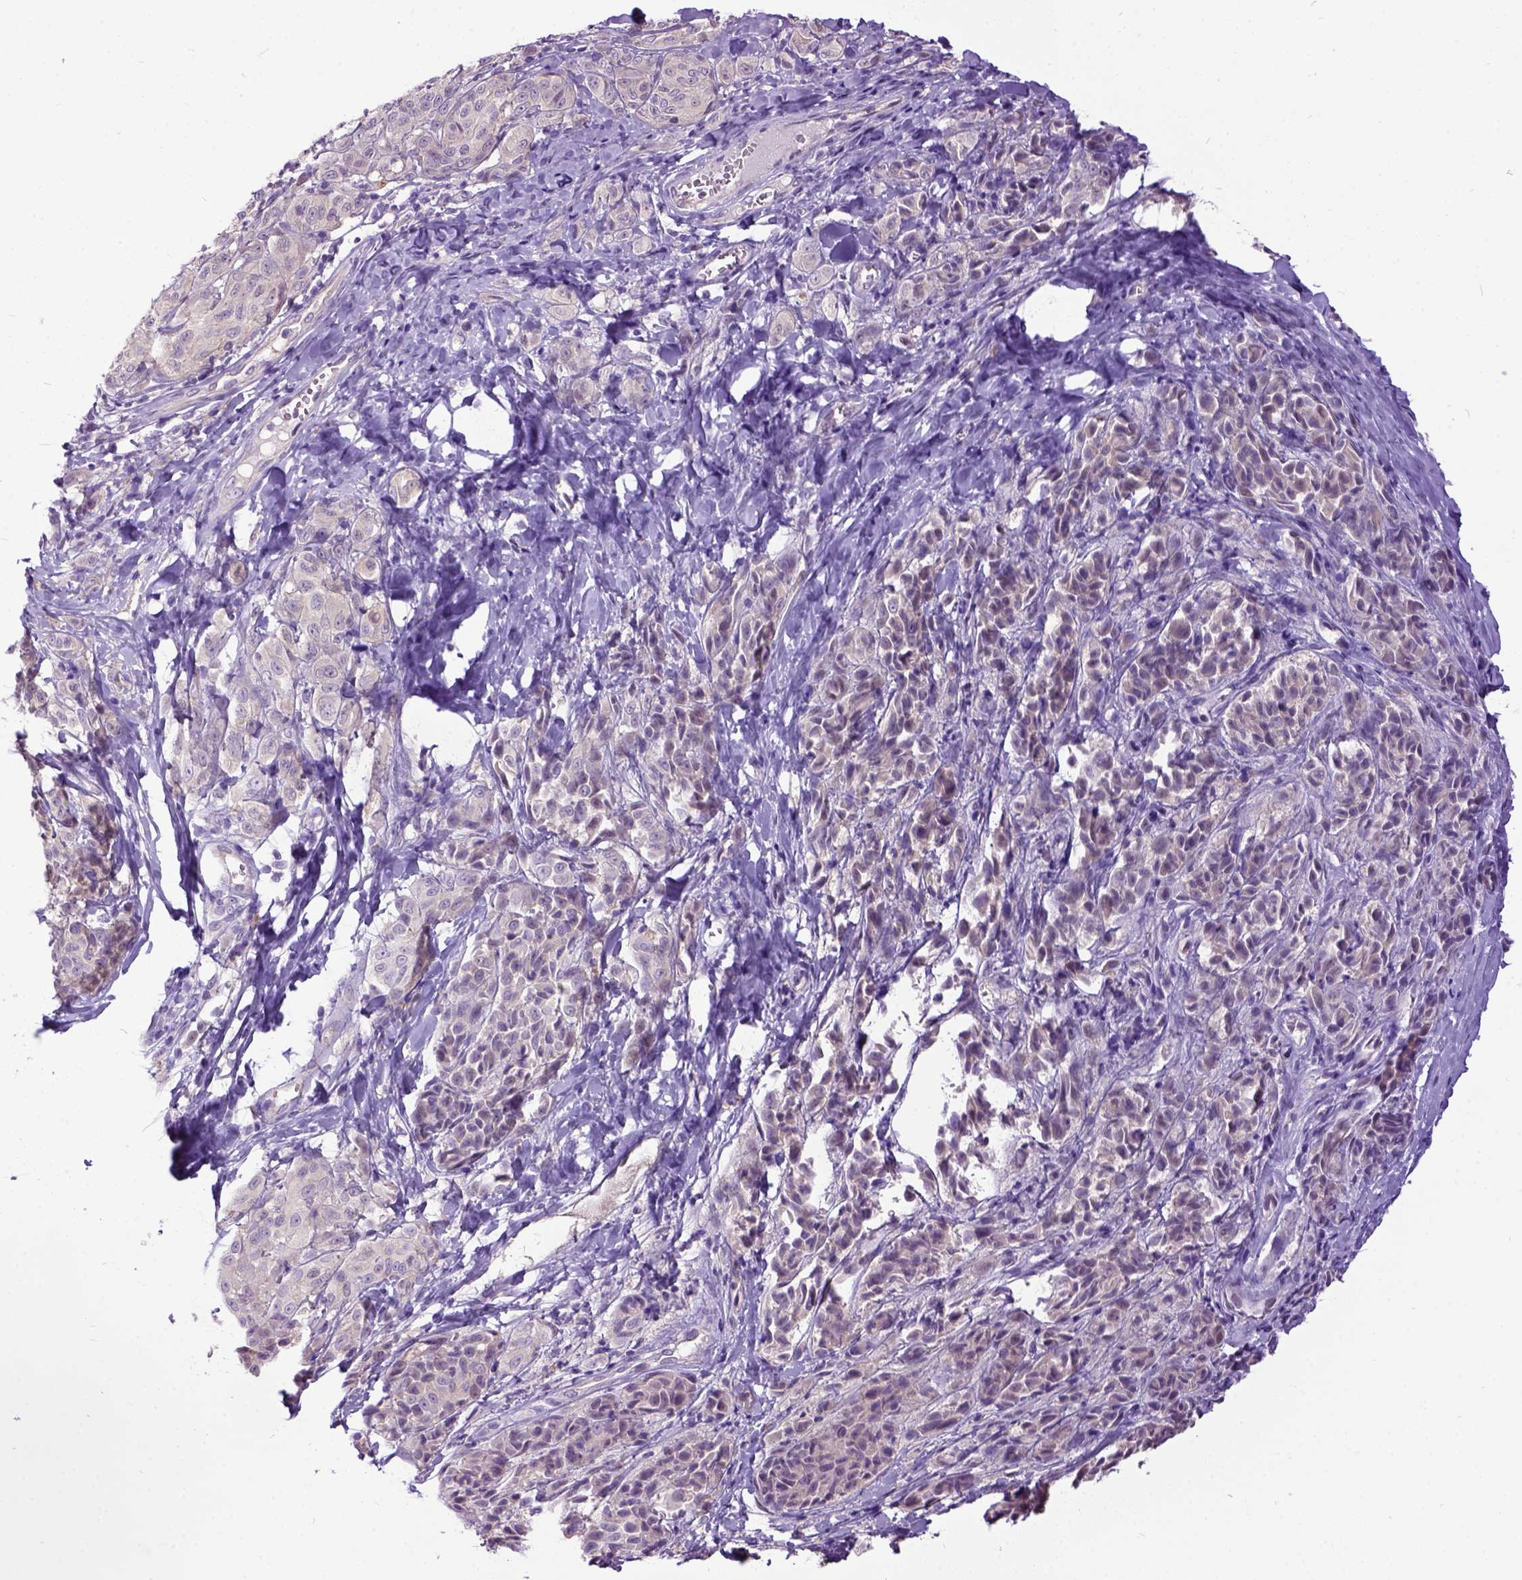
{"staining": {"intensity": "weak", "quantity": "<25%", "location": "cytoplasmic/membranous"}, "tissue": "melanoma", "cell_type": "Tumor cells", "image_type": "cancer", "snomed": [{"axis": "morphology", "description": "Malignant melanoma, NOS"}, {"axis": "topography", "description": "Skin"}], "caption": "There is no significant expression in tumor cells of malignant melanoma.", "gene": "NEK5", "patient": {"sex": "male", "age": 89}}